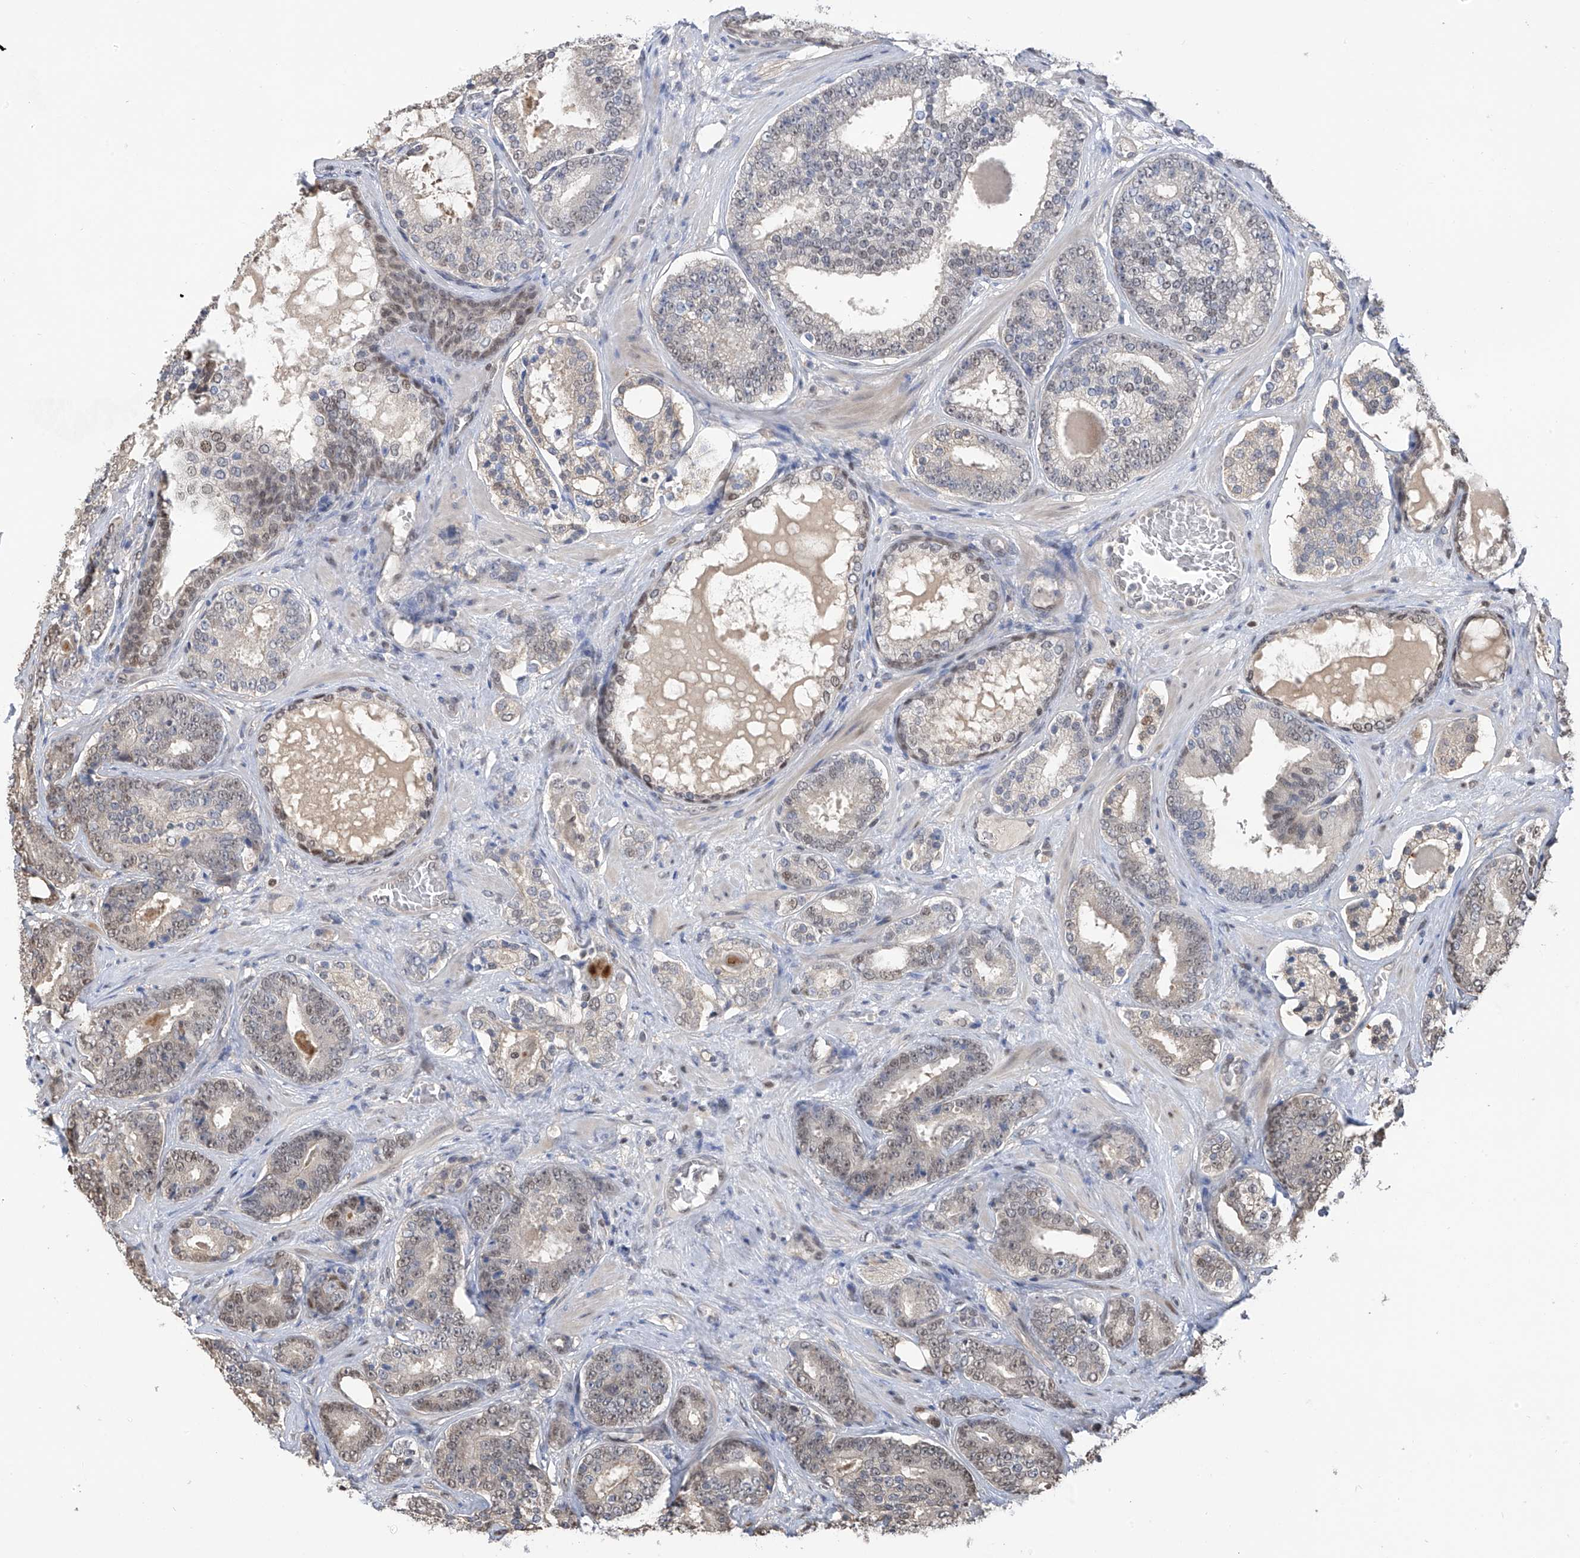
{"staining": {"intensity": "weak", "quantity": "<25%", "location": "nuclear"}, "tissue": "prostate cancer", "cell_type": "Tumor cells", "image_type": "cancer", "snomed": [{"axis": "morphology", "description": "Adenocarcinoma, High grade"}, {"axis": "topography", "description": "Prostate"}], "caption": "Protein analysis of high-grade adenocarcinoma (prostate) exhibits no significant expression in tumor cells.", "gene": "PMM1", "patient": {"sex": "male", "age": 60}}